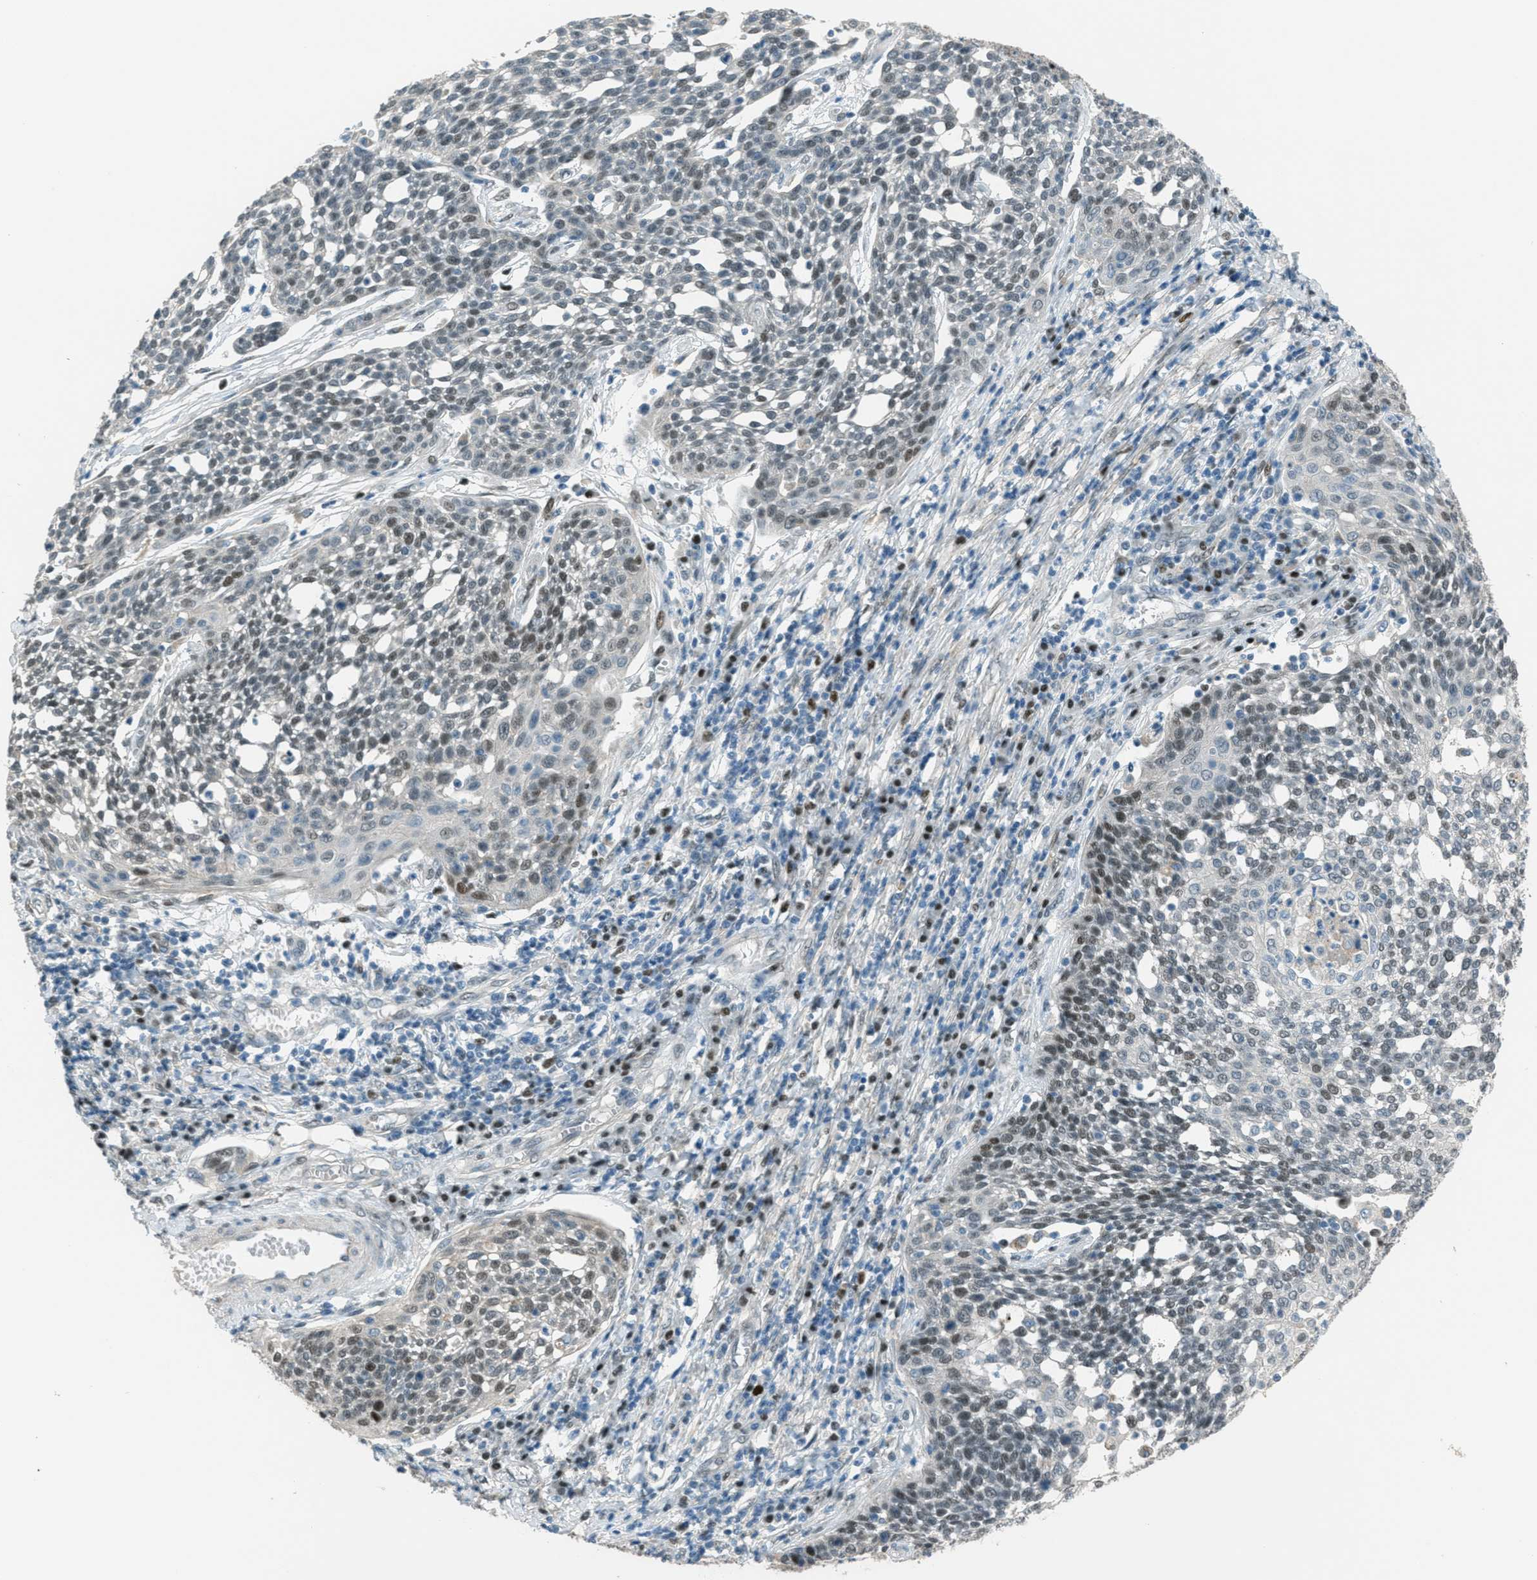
{"staining": {"intensity": "negative", "quantity": "none", "location": "none"}, "tissue": "cervical cancer", "cell_type": "Tumor cells", "image_type": "cancer", "snomed": [{"axis": "morphology", "description": "Squamous cell carcinoma, NOS"}, {"axis": "topography", "description": "Cervix"}], "caption": "Tumor cells are negative for brown protein staining in cervical cancer.", "gene": "TCF3", "patient": {"sex": "female", "age": 34}}